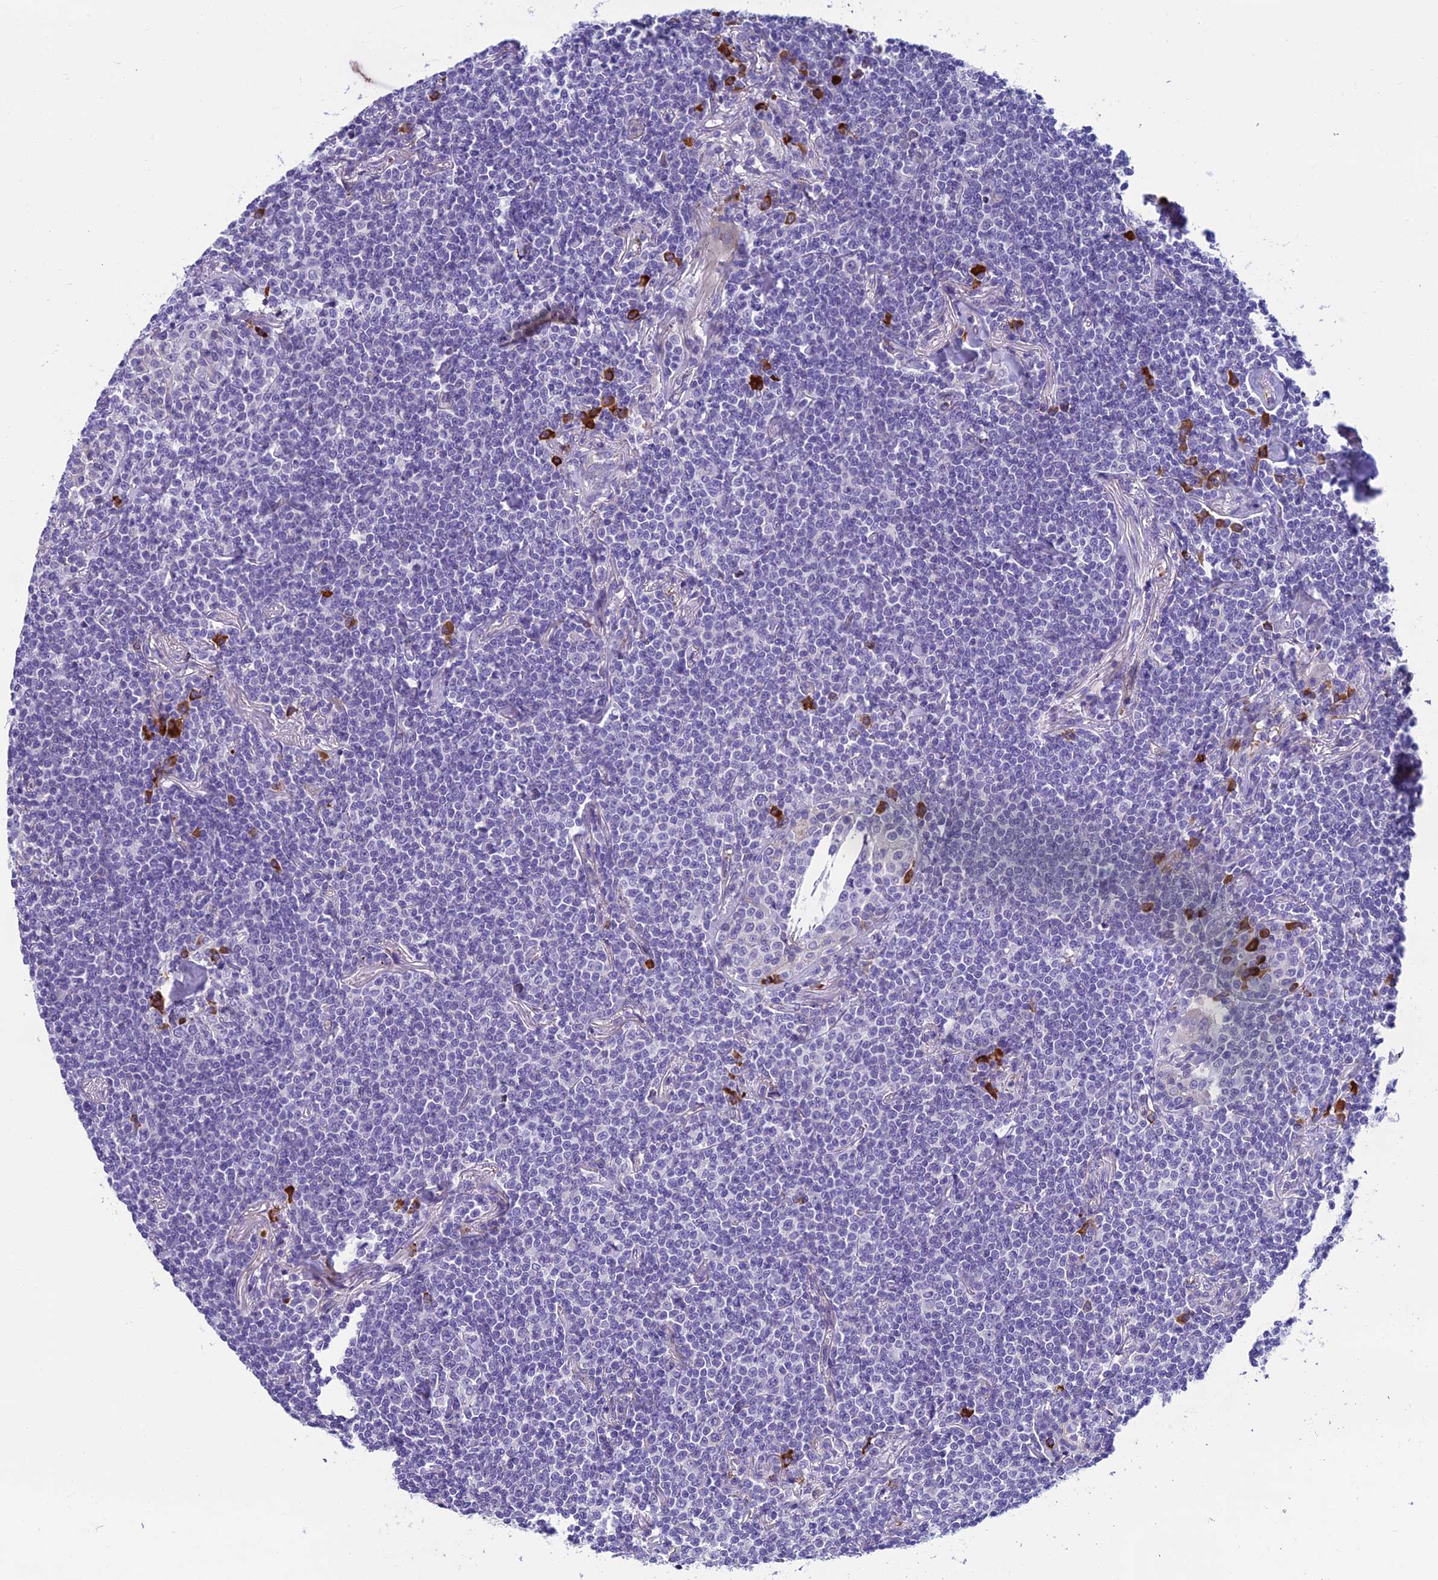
{"staining": {"intensity": "negative", "quantity": "none", "location": "none"}, "tissue": "lymphoma", "cell_type": "Tumor cells", "image_type": "cancer", "snomed": [{"axis": "morphology", "description": "Malignant lymphoma, non-Hodgkin's type, Low grade"}, {"axis": "topography", "description": "Lung"}], "caption": "An immunohistochemistry micrograph of low-grade malignant lymphoma, non-Hodgkin's type is shown. There is no staining in tumor cells of low-grade malignant lymphoma, non-Hodgkin's type.", "gene": "MACIR", "patient": {"sex": "female", "age": 71}}